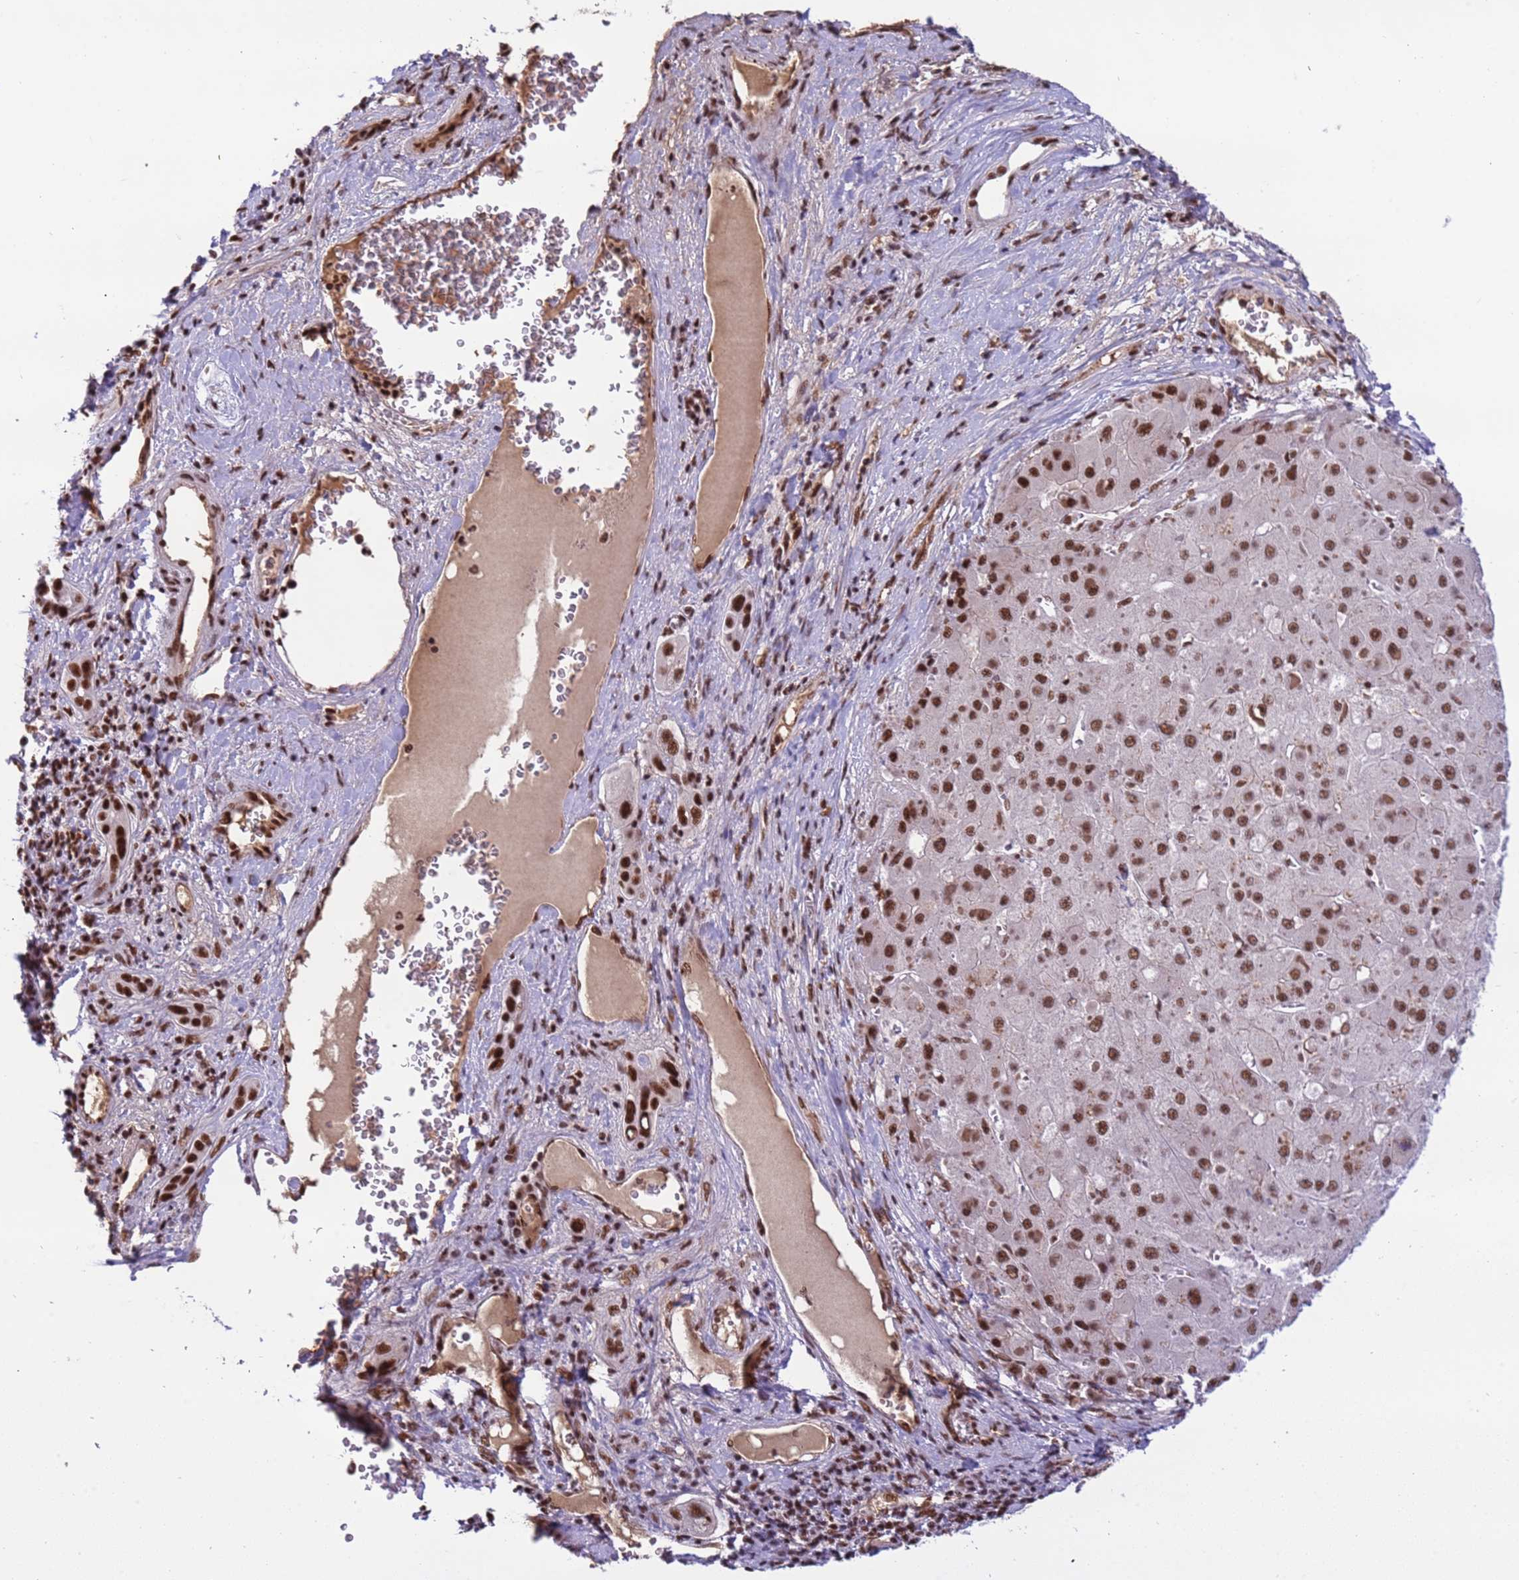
{"staining": {"intensity": "strong", "quantity": ">75%", "location": "cytoplasmic/membranous,nuclear"}, "tissue": "liver cancer", "cell_type": "Tumor cells", "image_type": "cancer", "snomed": [{"axis": "morphology", "description": "Carcinoma, Hepatocellular, NOS"}, {"axis": "topography", "description": "Liver"}], "caption": "Tumor cells demonstrate high levels of strong cytoplasmic/membranous and nuclear staining in approximately >75% of cells in liver cancer (hepatocellular carcinoma).", "gene": "SRRT", "patient": {"sex": "female", "age": 73}}